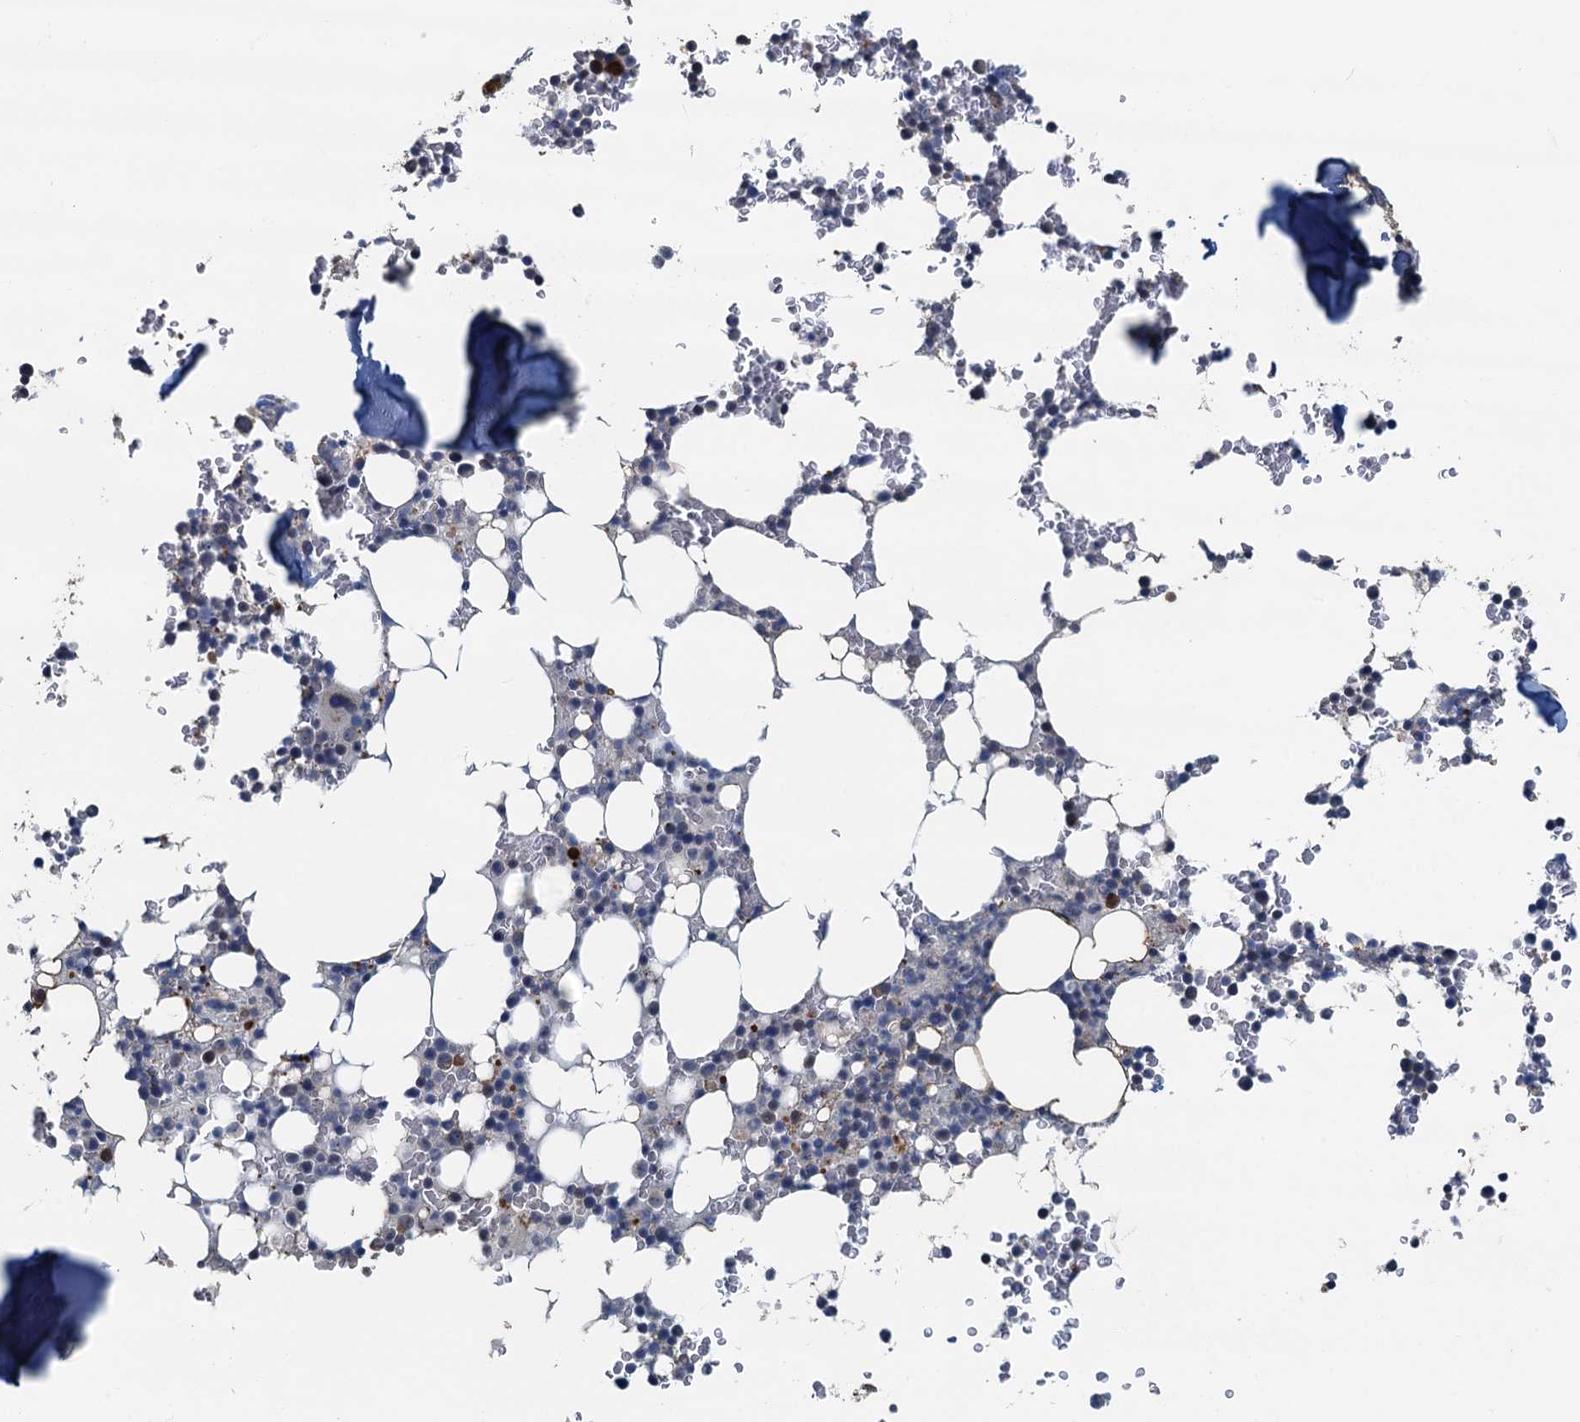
{"staining": {"intensity": "moderate", "quantity": "<25%", "location": "nuclear"}, "tissue": "bone marrow", "cell_type": "Hematopoietic cells", "image_type": "normal", "snomed": [{"axis": "morphology", "description": "Normal tissue, NOS"}, {"axis": "topography", "description": "Bone marrow"}], "caption": "Bone marrow stained for a protein (brown) shows moderate nuclear positive expression in about <25% of hematopoietic cells.", "gene": "AGRN", "patient": {"sex": "male", "age": 58}}